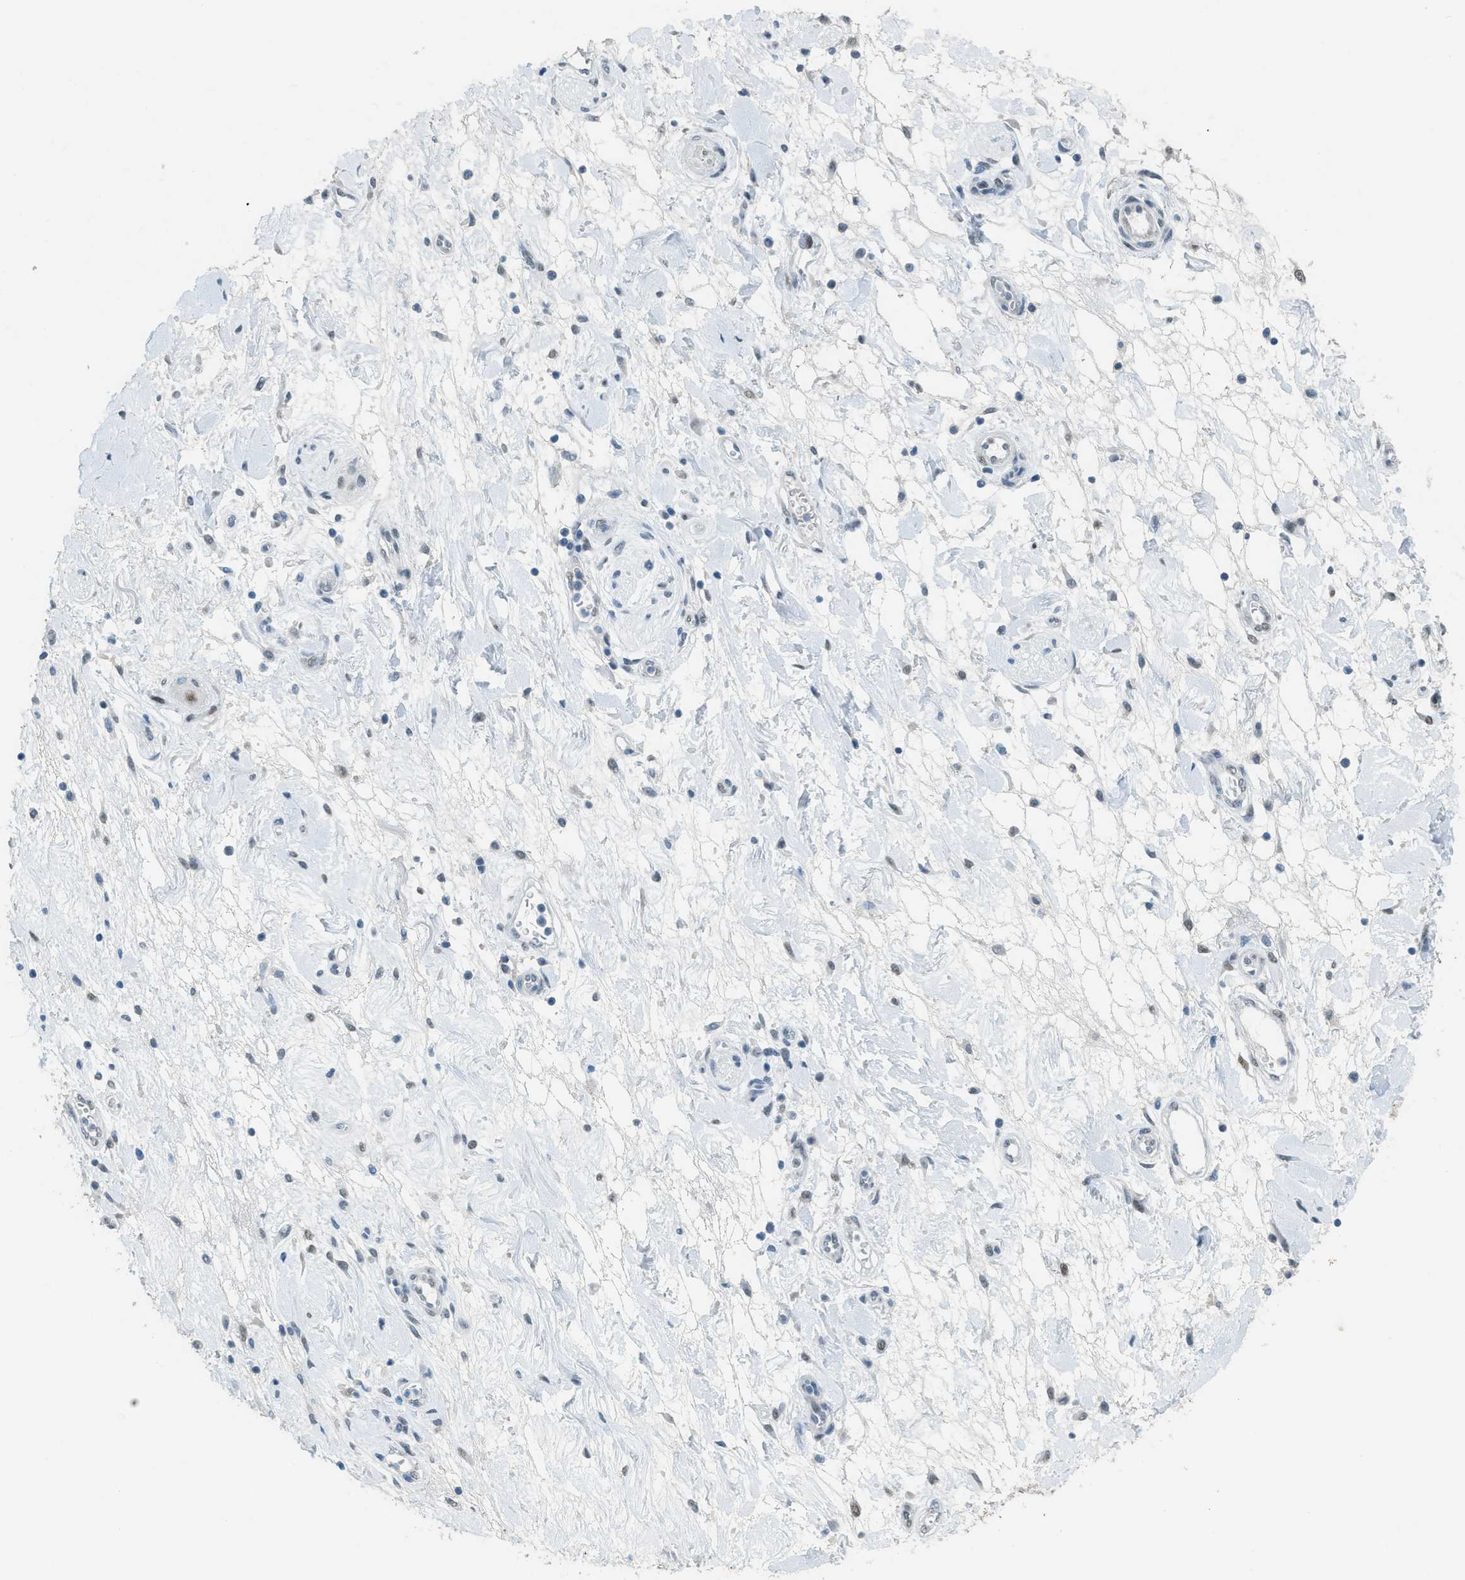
{"staining": {"intensity": "weak", "quantity": "<25%", "location": "nuclear"}, "tissue": "pancreatic cancer", "cell_type": "Tumor cells", "image_type": "cancer", "snomed": [{"axis": "morphology", "description": "Adenocarcinoma, NOS"}, {"axis": "topography", "description": "Pancreas"}], "caption": "Tumor cells are negative for brown protein staining in pancreatic cancer (adenocarcinoma).", "gene": "TTC13", "patient": {"sex": "female", "age": 78}}